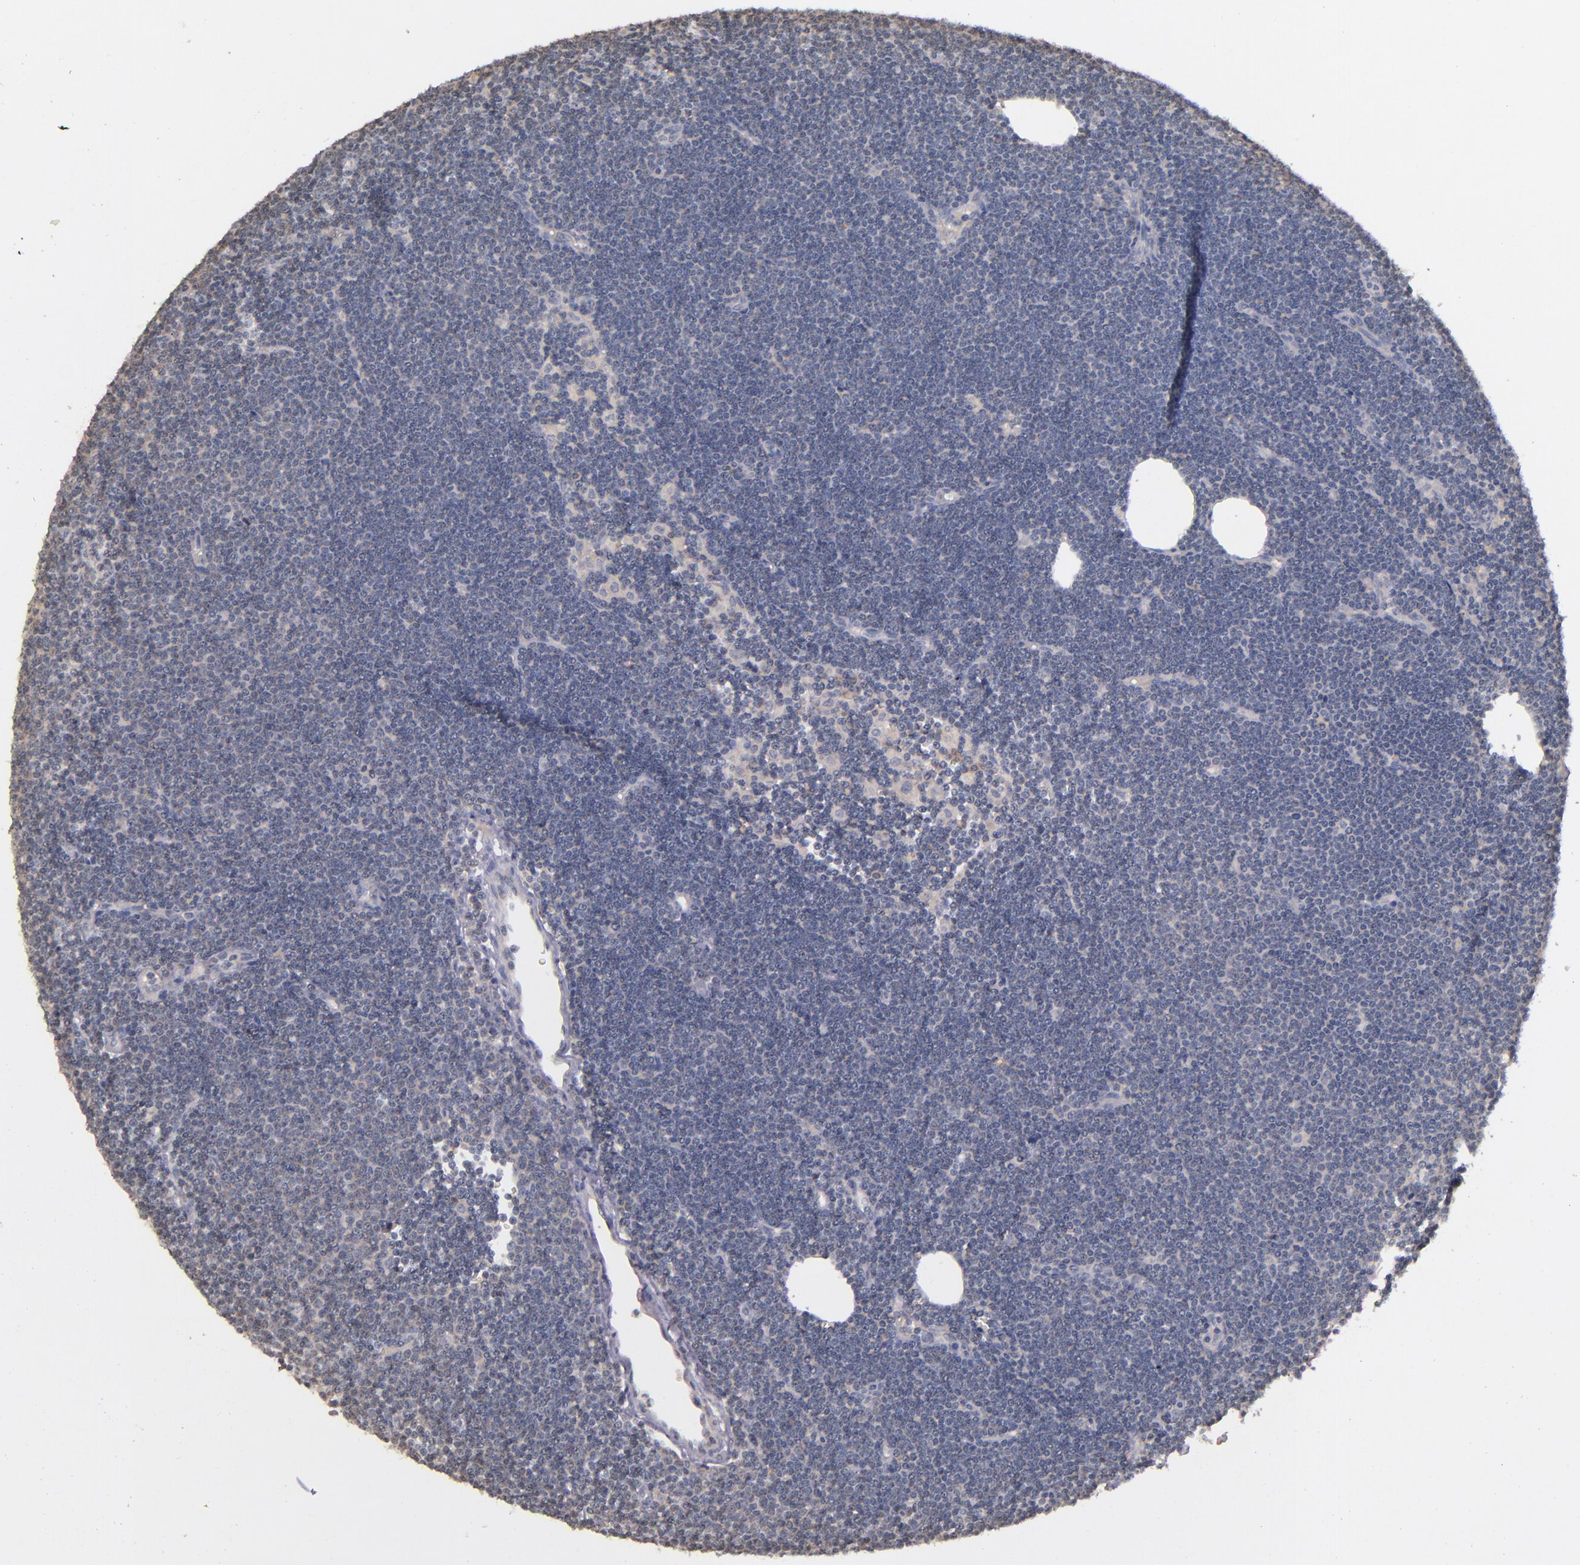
{"staining": {"intensity": "negative", "quantity": "none", "location": "none"}, "tissue": "lymphoma", "cell_type": "Tumor cells", "image_type": "cancer", "snomed": [{"axis": "morphology", "description": "Malignant lymphoma, non-Hodgkin's type, Low grade"}, {"axis": "topography", "description": "Lymph node"}], "caption": "There is no significant staining in tumor cells of lymphoma.", "gene": "TSC2", "patient": {"sex": "female", "age": 73}}